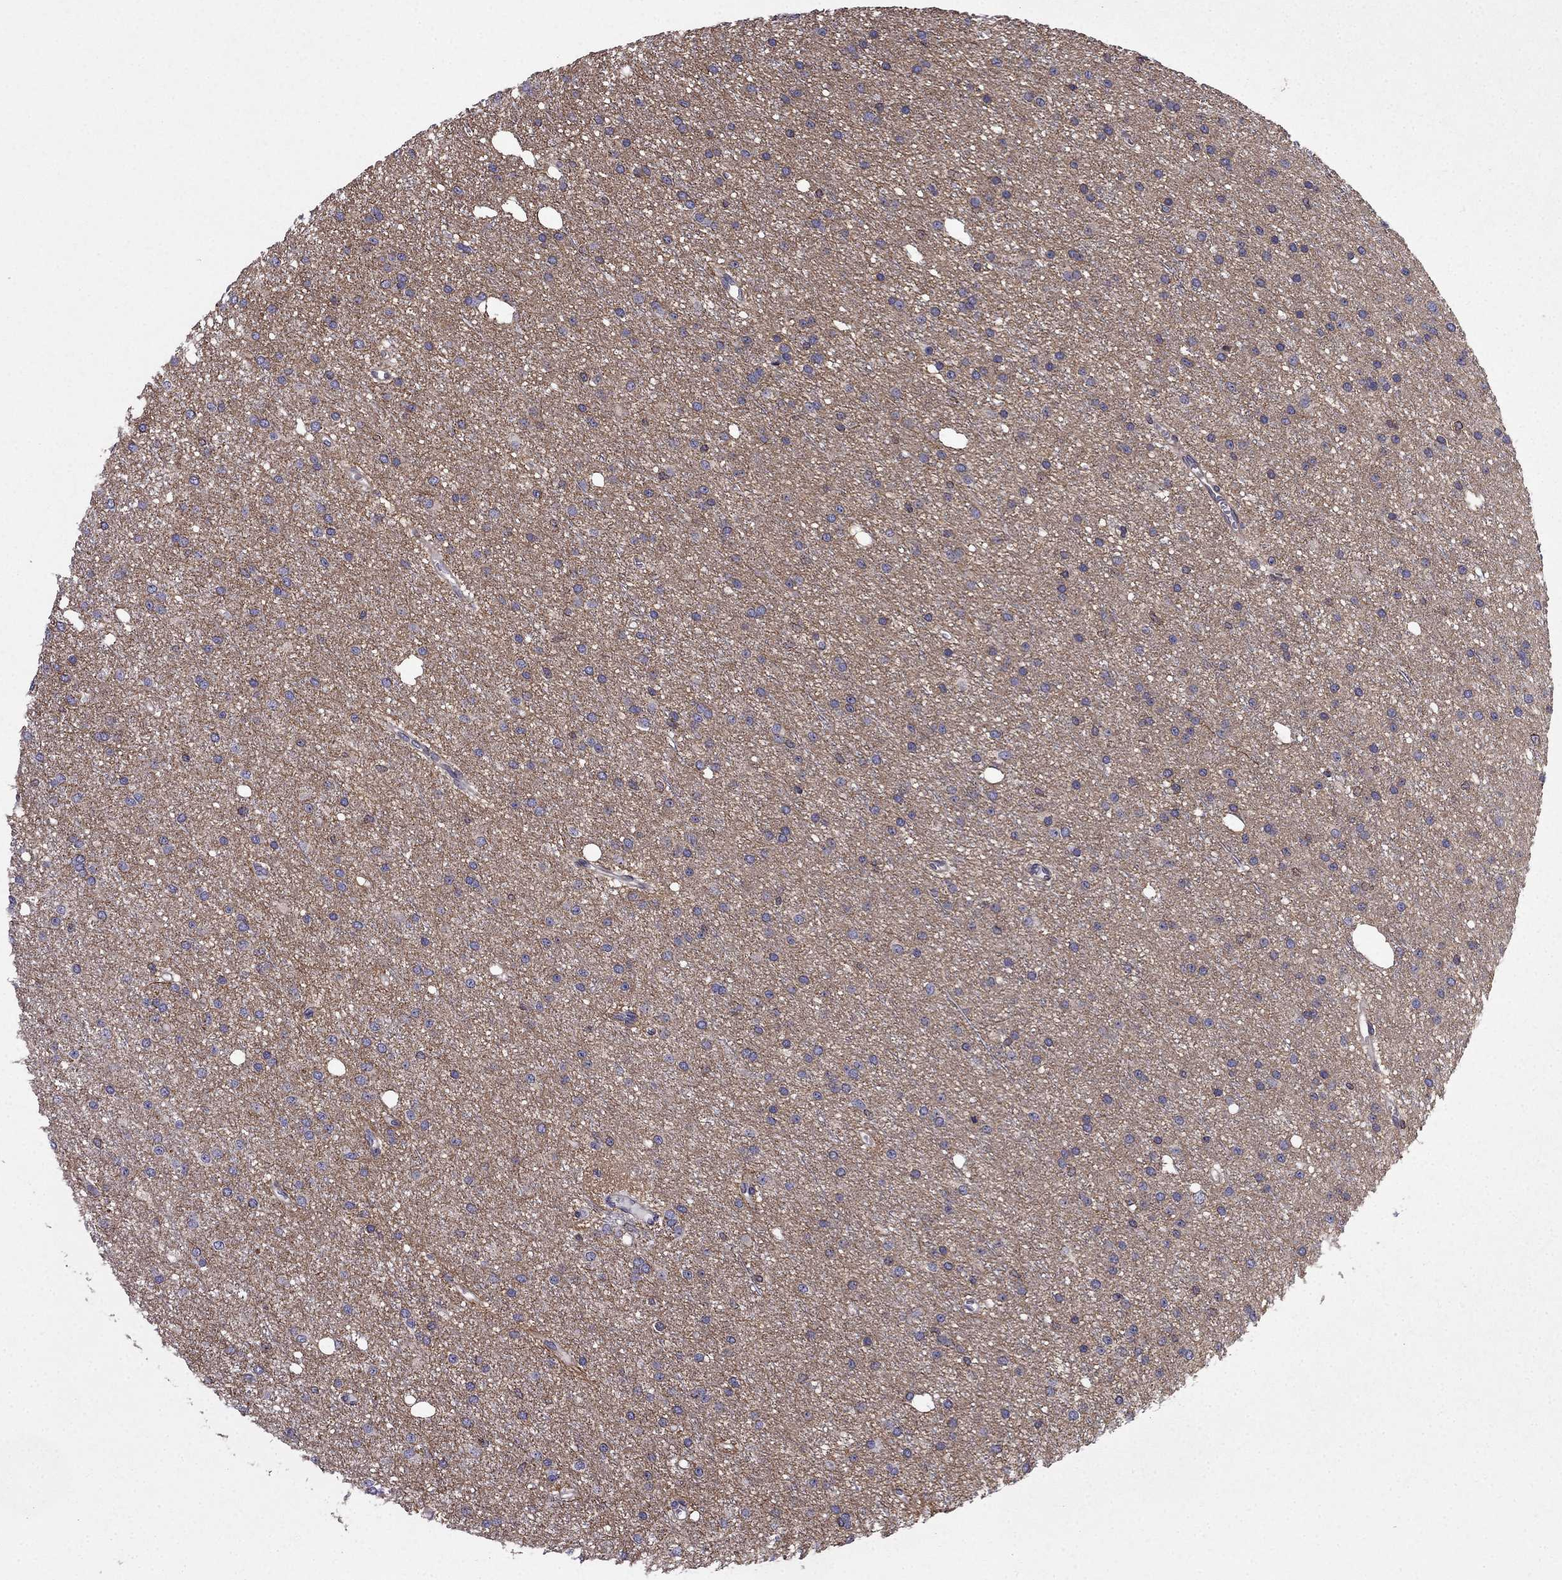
{"staining": {"intensity": "negative", "quantity": "none", "location": "none"}, "tissue": "glioma", "cell_type": "Tumor cells", "image_type": "cancer", "snomed": [{"axis": "morphology", "description": "Glioma, malignant, Low grade"}, {"axis": "topography", "description": "Brain"}], "caption": "An immunohistochemistry (IHC) micrograph of malignant glioma (low-grade) is shown. There is no staining in tumor cells of malignant glioma (low-grade).", "gene": "CDC42BPA", "patient": {"sex": "male", "age": 27}}